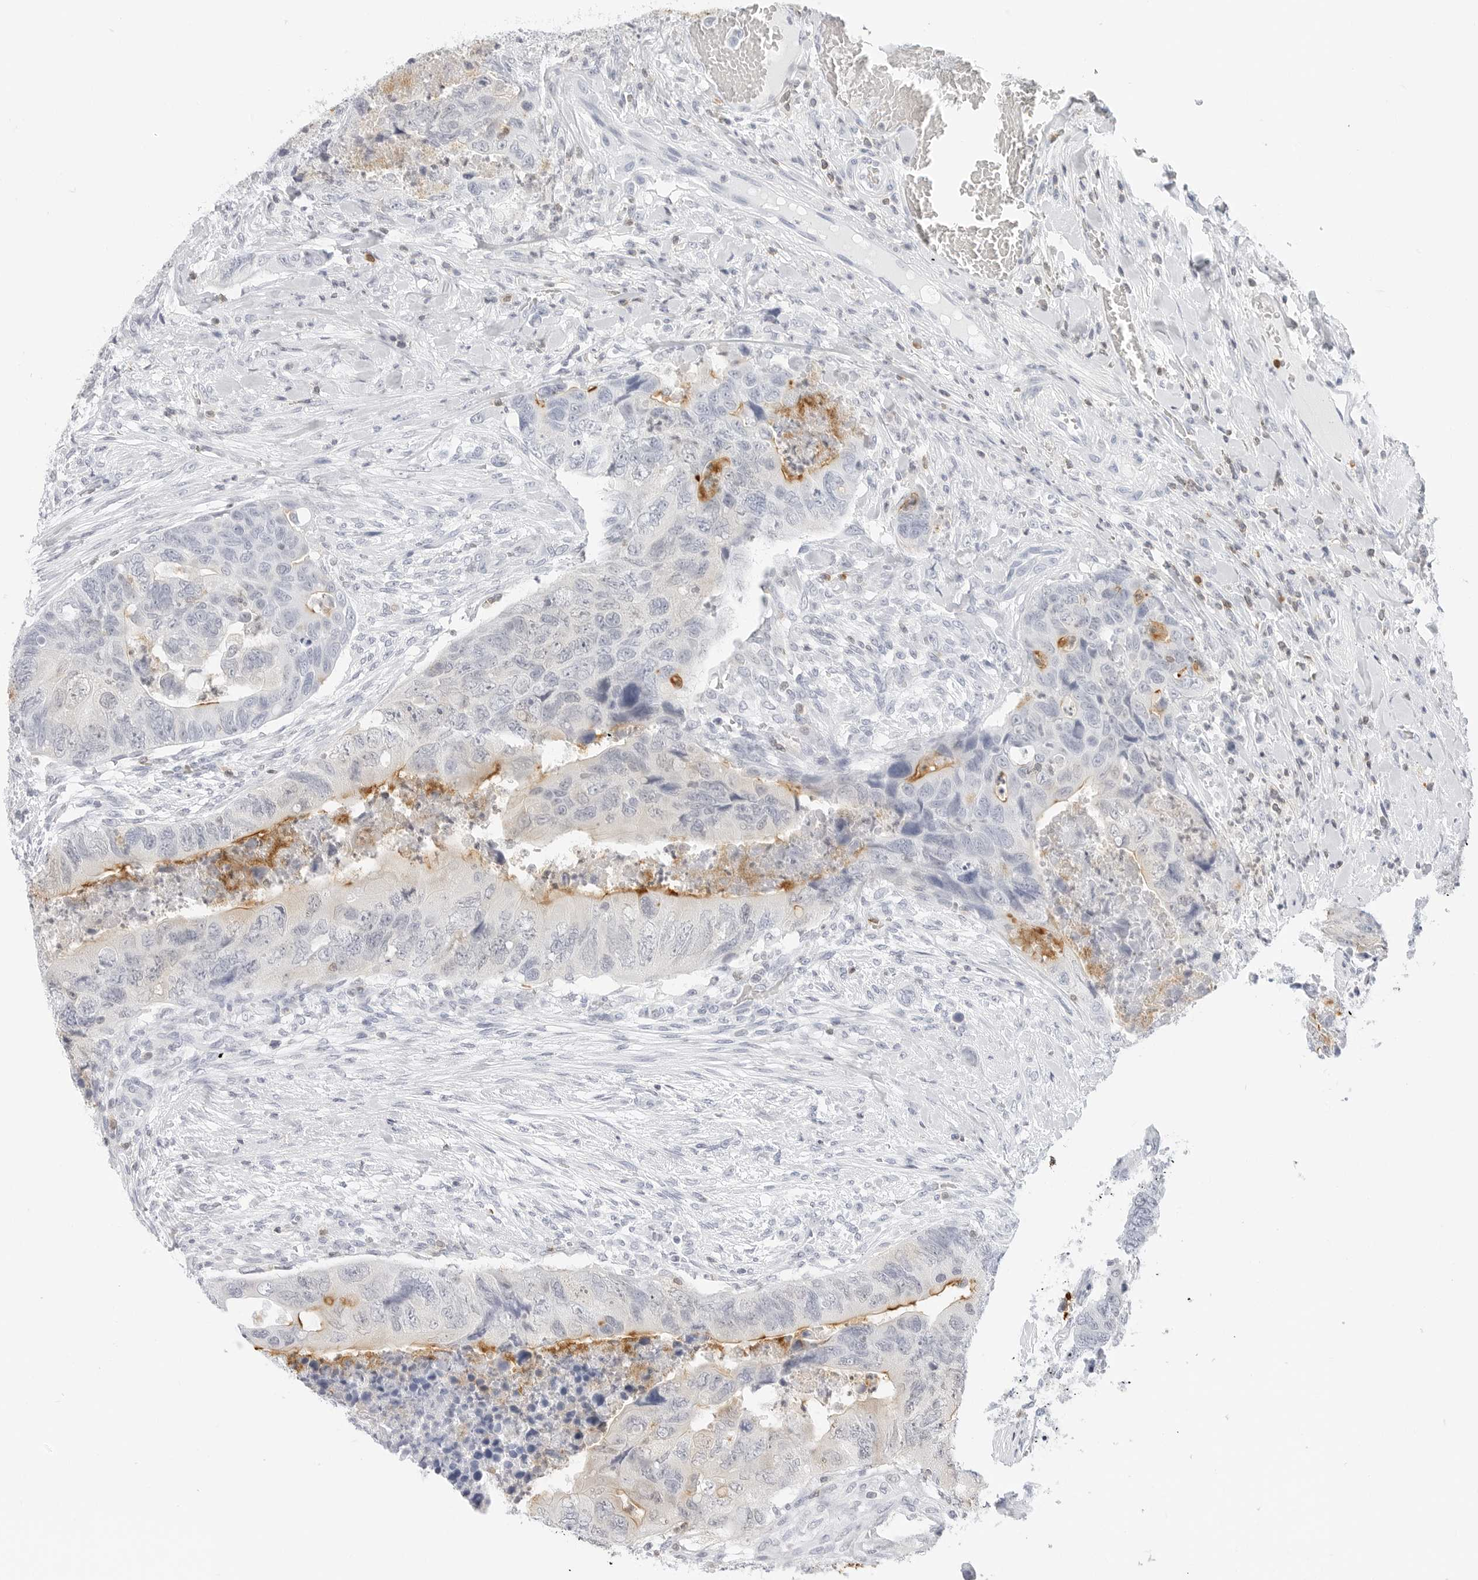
{"staining": {"intensity": "moderate", "quantity": "<25%", "location": "cytoplasmic/membranous"}, "tissue": "colorectal cancer", "cell_type": "Tumor cells", "image_type": "cancer", "snomed": [{"axis": "morphology", "description": "Adenocarcinoma, NOS"}, {"axis": "topography", "description": "Rectum"}], "caption": "Colorectal cancer stained for a protein exhibits moderate cytoplasmic/membranous positivity in tumor cells.", "gene": "SLC9A3R1", "patient": {"sex": "male", "age": 63}}